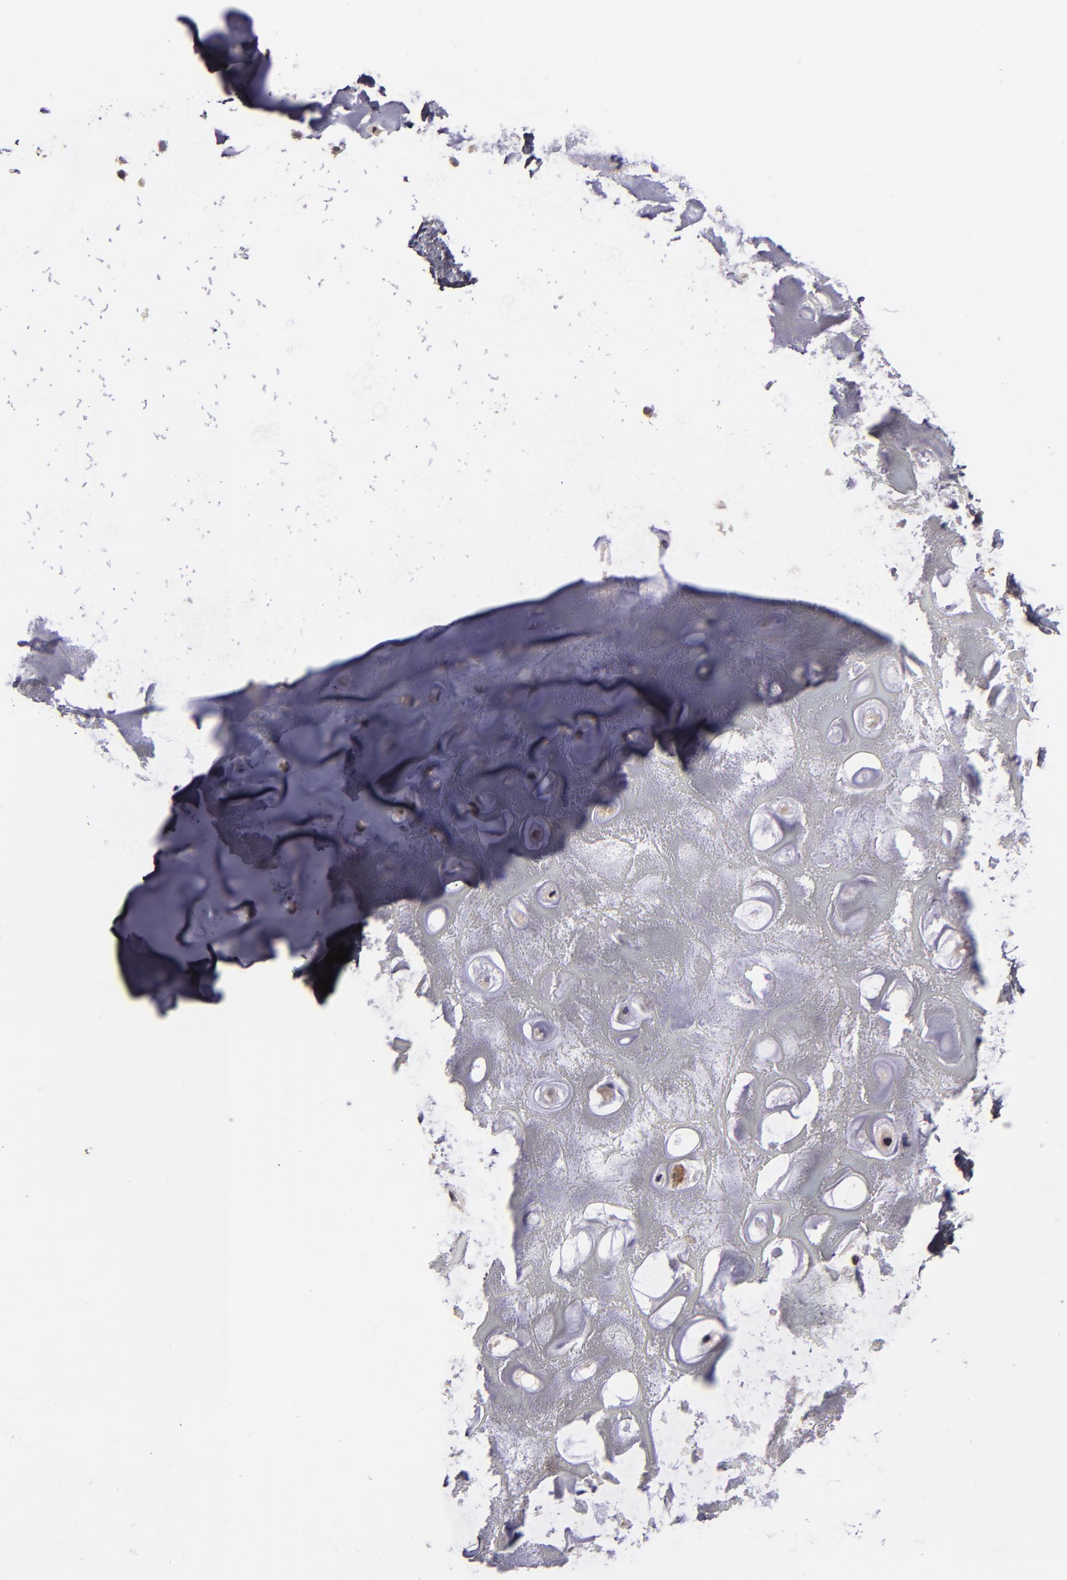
{"staining": {"intensity": "weak", "quantity": ">75%", "location": "cytoplasmic/membranous"}, "tissue": "nasopharynx", "cell_type": "Respiratory epithelial cells", "image_type": "normal", "snomed": [{"axis": "morphology", "description": "Normal tissue, NOS"}, {"axis": "topography", "description": "Nasopharynx"}], "caption": "Immunohistochemistry of normal nasopharynx demonstrates low levels of weak cytoplasmic/membranous staining in approximately >75% of respiratory epithelial cells.", "gene": "SERPINA7", "patient": {"sex": "male", "age": 56}}